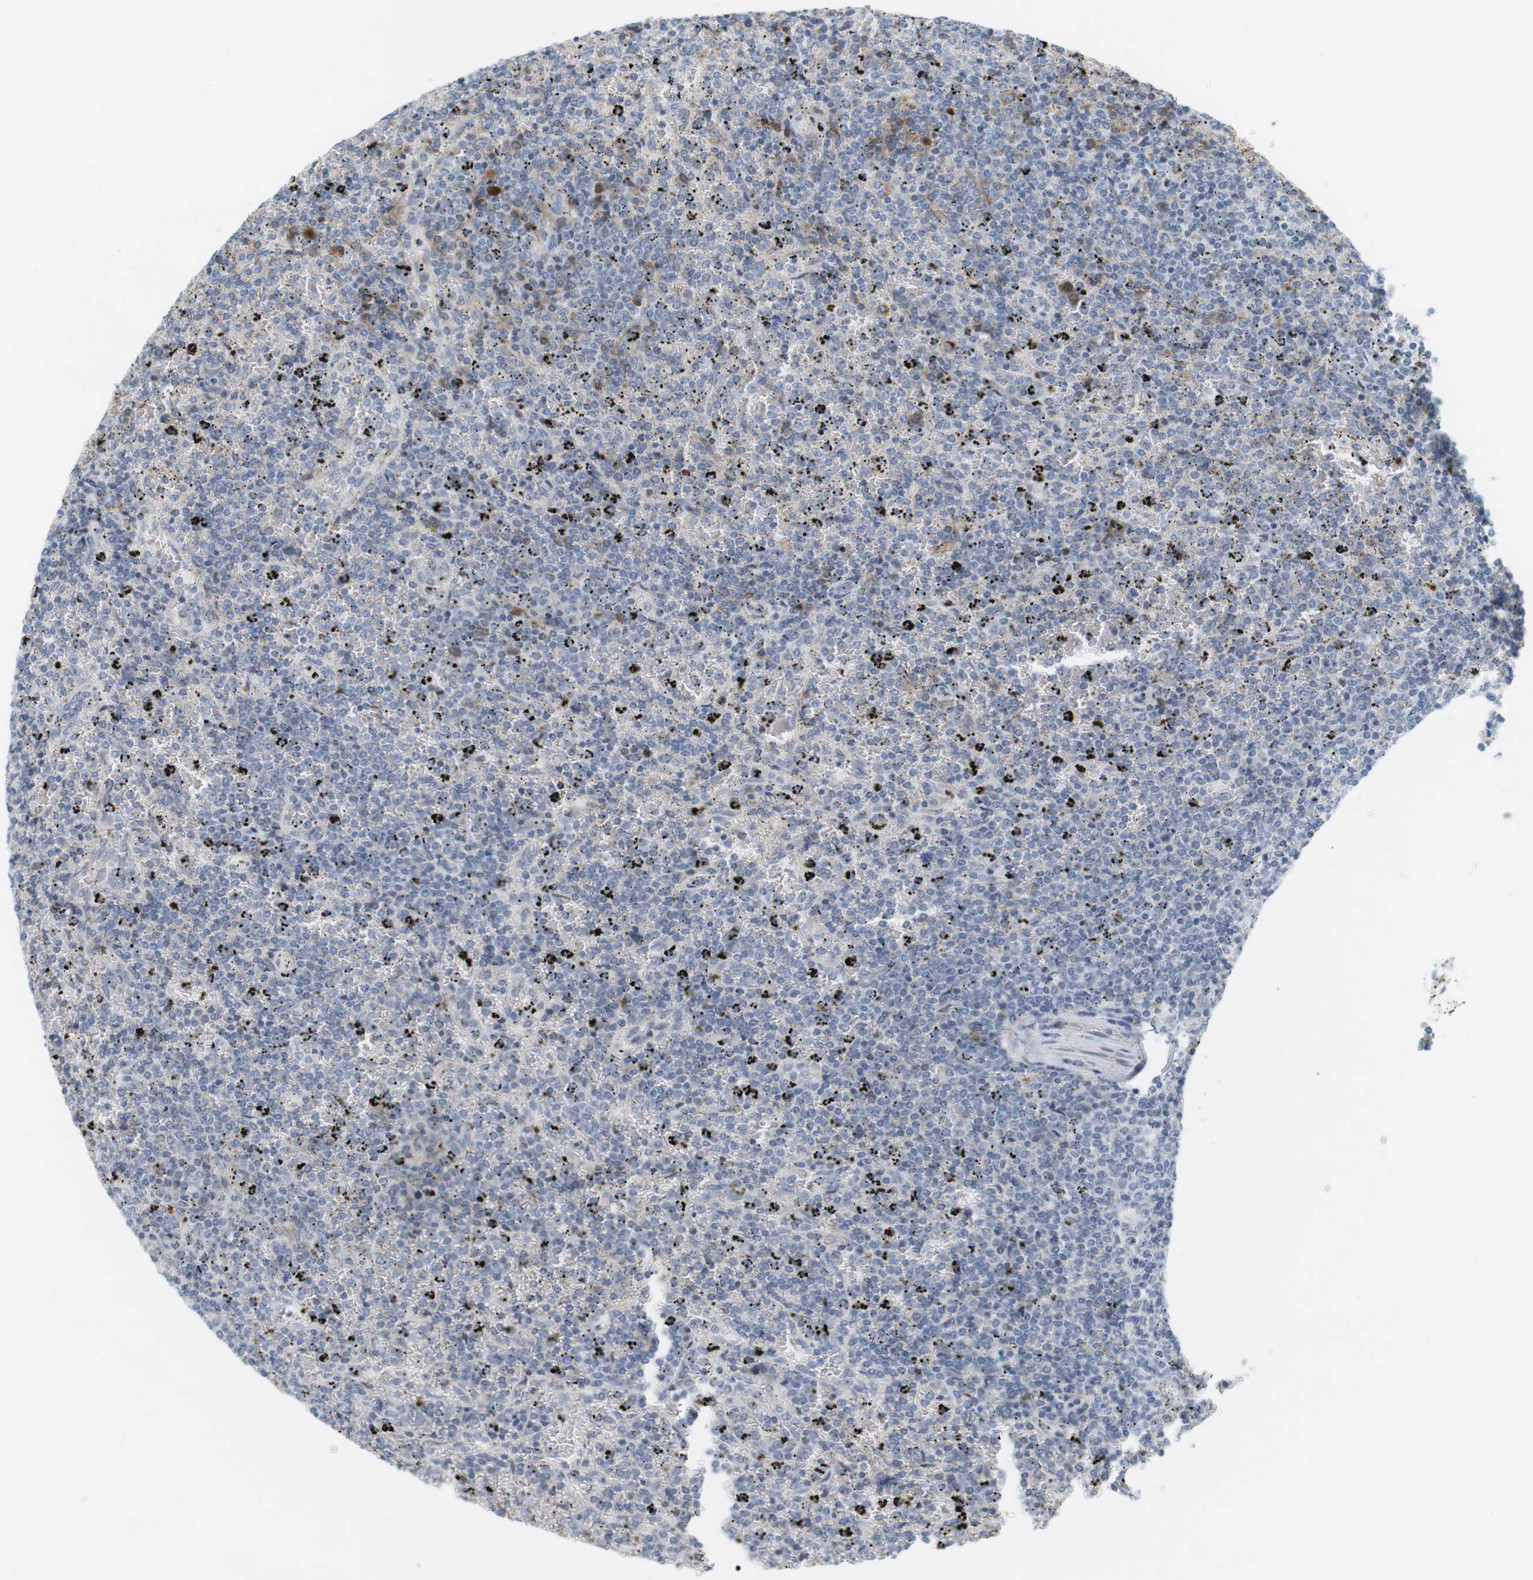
{"staining": {"intensity": "weak", "quantity": "<25%", "location": "cytoplasmic/membranous"}, "tissue": "lymphoma", "cell_type": "Tumor cells", "image_type": "cancer", "snomed": [{"axis": "morphology", "description": "Malignant lymphoma, non-Hodgkin's type, Low grade"}, {"axis": "topography", "description": "Spleen"}], "caption": "Histopathology image shows no significant protein positivity in tumor cells of low-grade malignant lymphoma, non-Hodgkin's type.", "gene": "DMC1", "patient": {"sex": "female", "age": 77}}